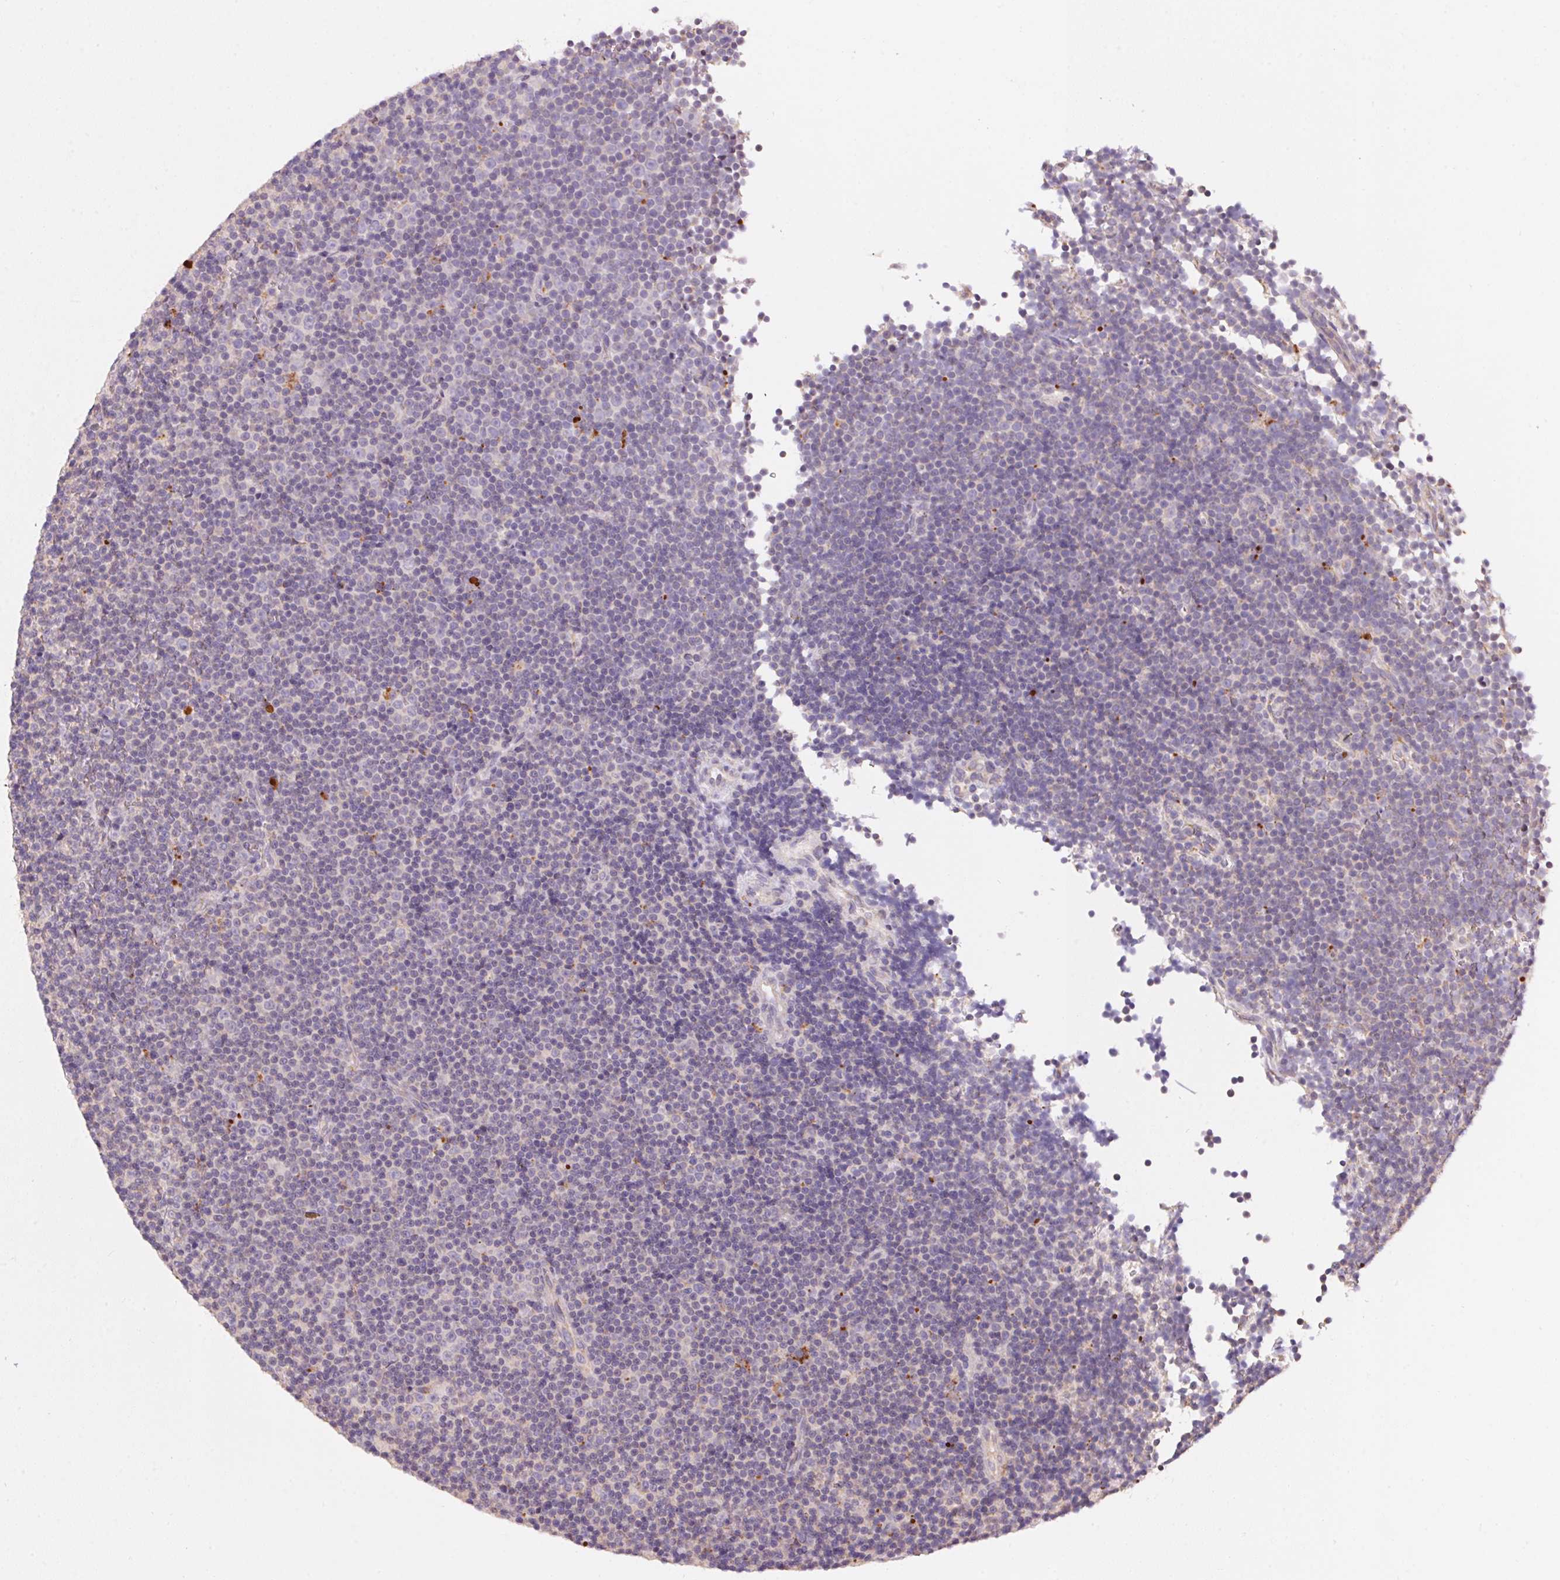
{"staining": {"intensity": "negative", "quantity": "none", "location": "none"}, "tissue": "lymphoma", "cell_type": "Tumor cells", "image_type": "cancer", "snomed": [{"axis": "morphology", "description": "Malignant lymphoma, non-Hodgkin's type, Low grade"}, {"axis": "topography", "description": "Lymph node"}], "caption": "A high-resolution micrograph shows IHC staining of lymphoma, which shows no significant expression in tumor cells.", "gene": "ADH5", "patient": {"sex": "female", "age": 67}}